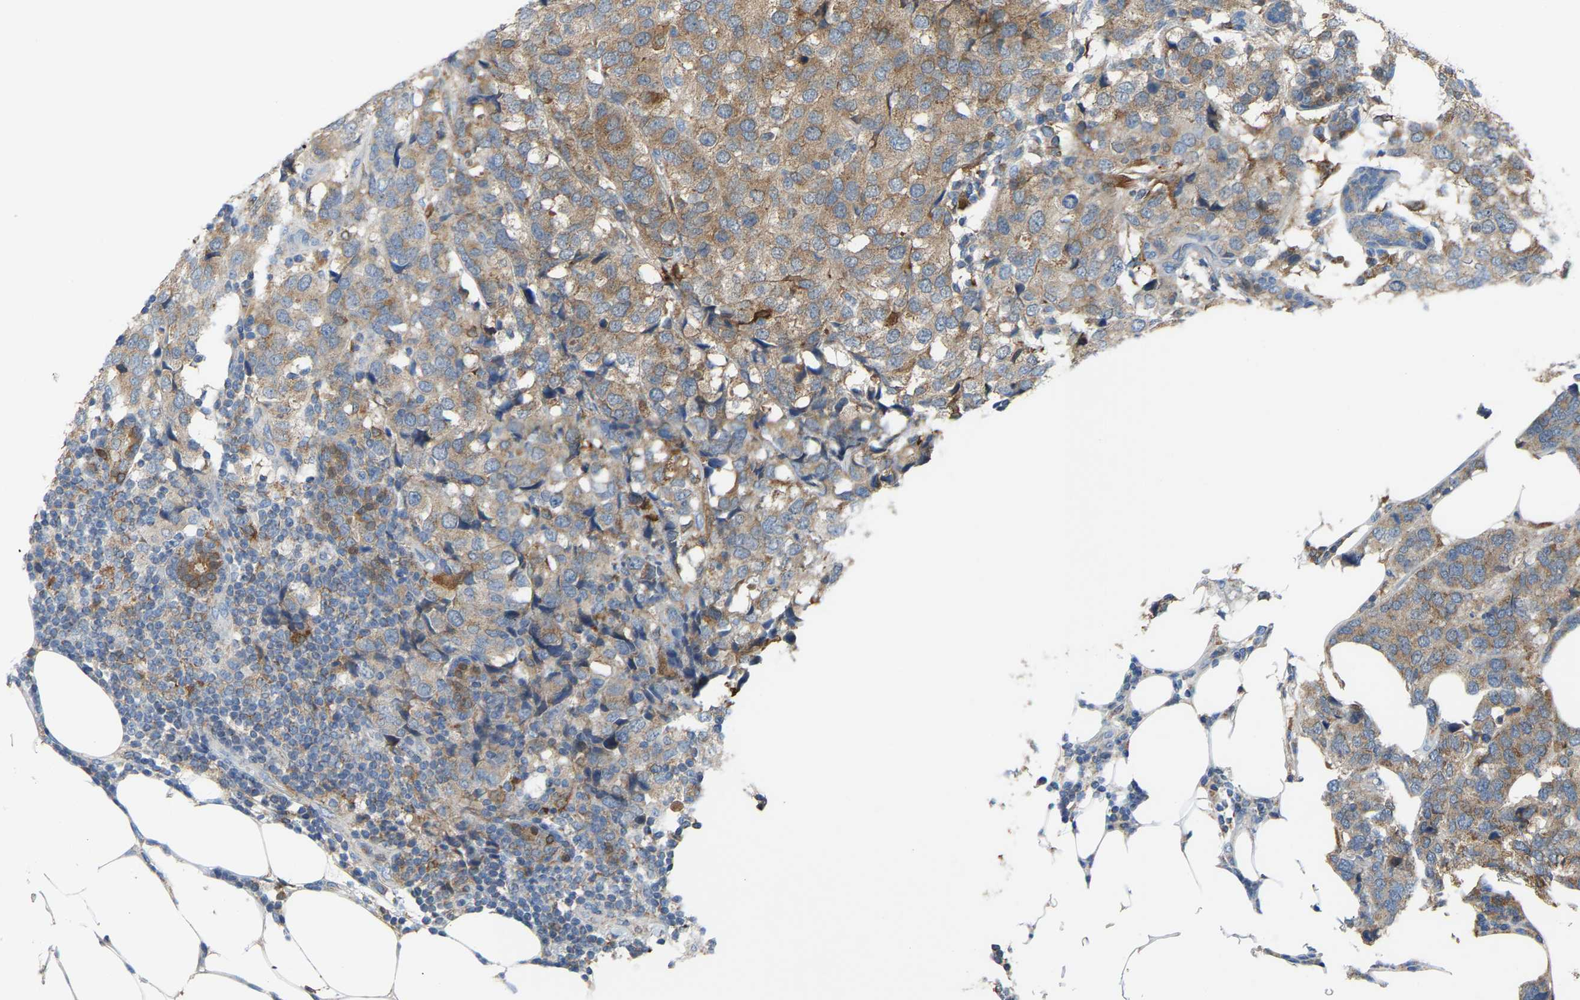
{"staining": {"intensity": "weak", "quantity": ">75%", "location": "cytoplasmic/membranous"}, "tissue": "breast cancer", "cell_type": "Tumor cells", "image_type": "cancer", "snomed": [{"axis": "morphology", "description": "Lobular carcinoma"}, {"axis": "topography", "description": "Breast"}], "caption": "Breast lobular carcinoma stained with immunohistochemistry demonstrates weak cytoplasmic/membranous positivity in approximately >75% of tumor cells.", "gene": "CROT", "patient": {"sex": "female", "age": 59}}